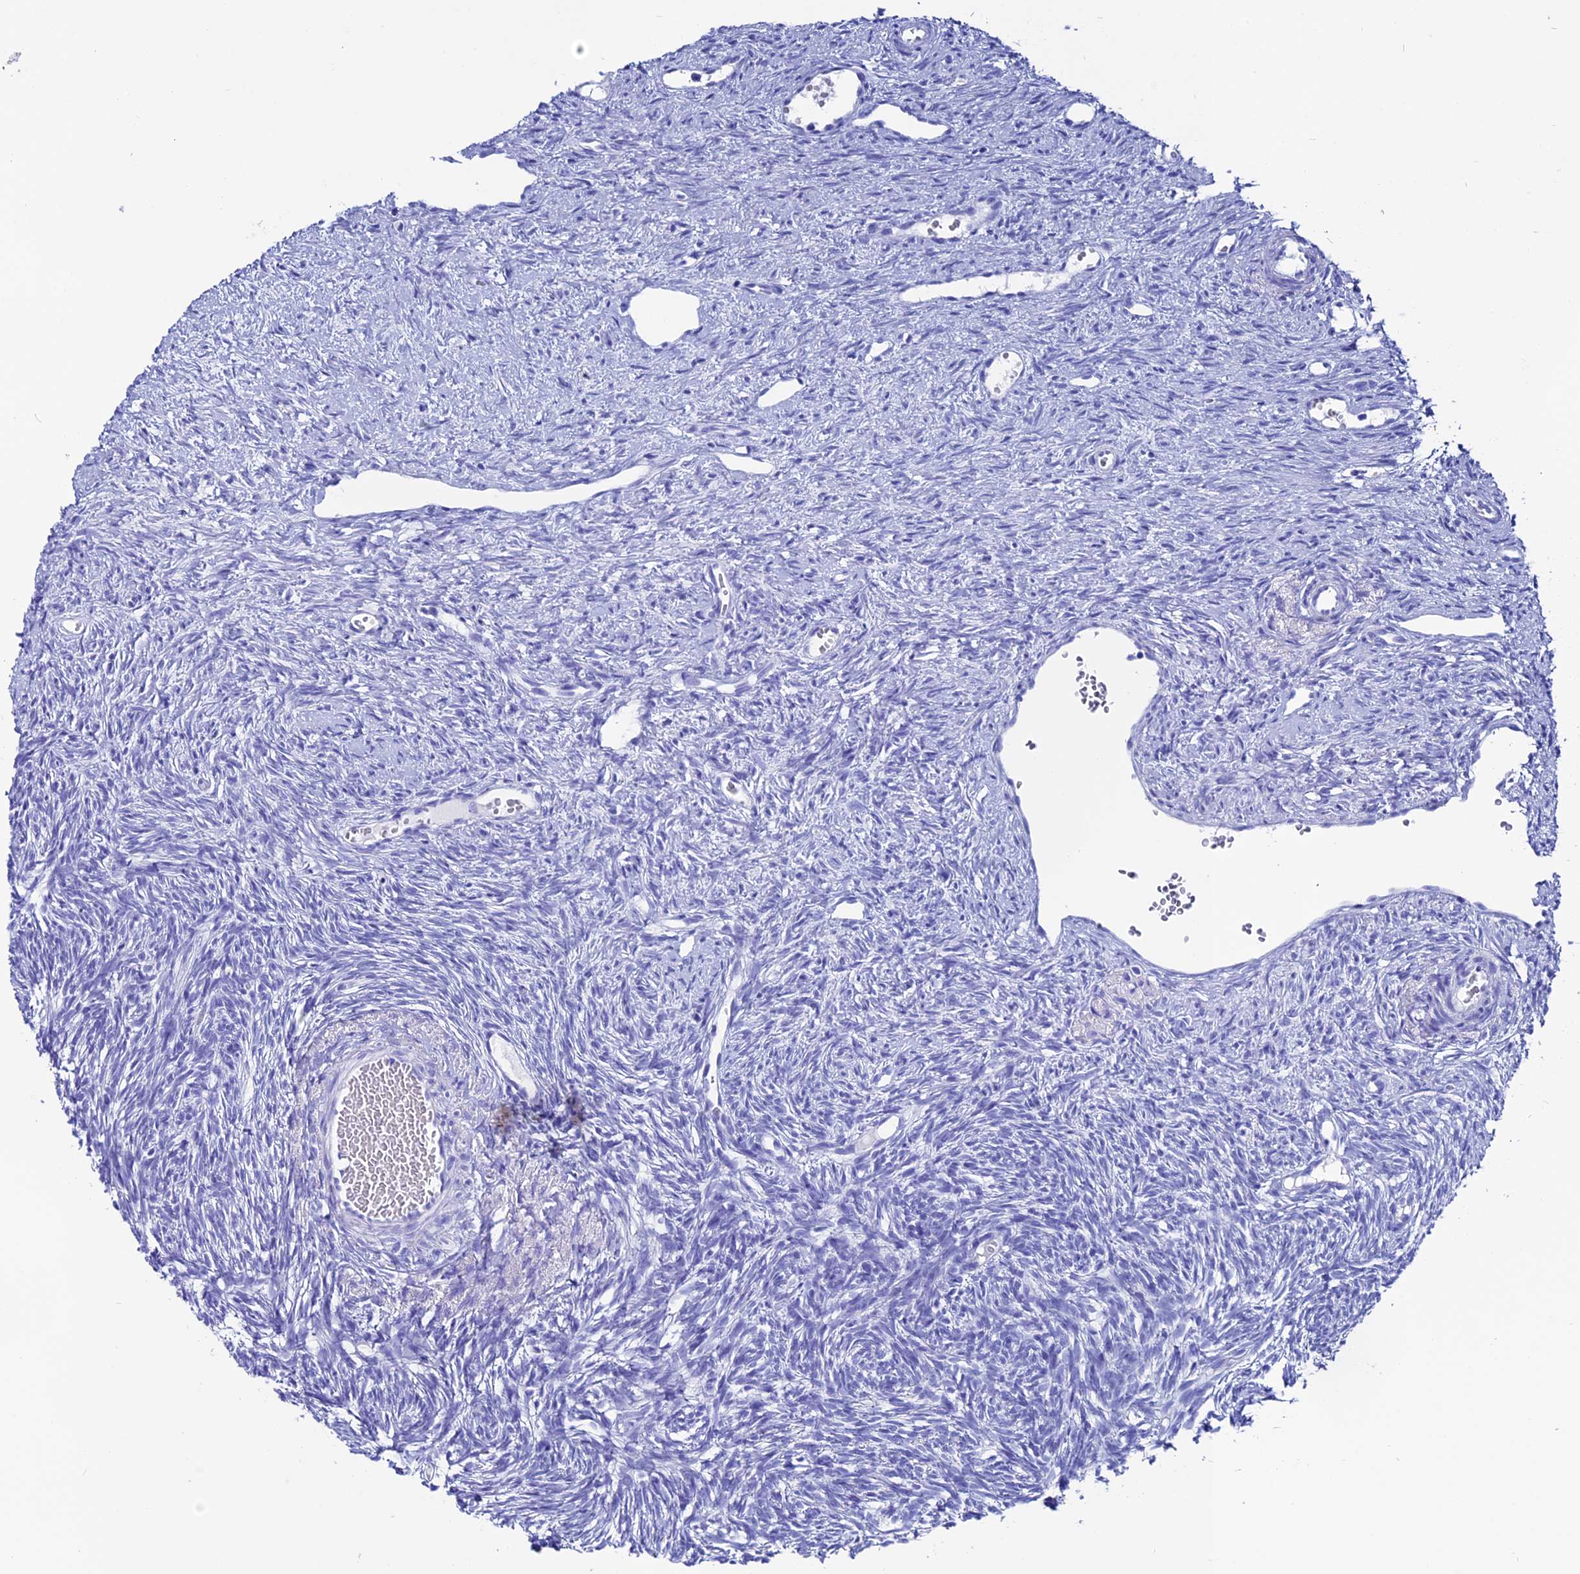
{"staining": {"intensity": "strong", "quantity": "25%-75%", "location": "cytoplasmic/membranous"}, "tissue": "ovary", "cell_type": "Follicle cells", "image_type": "normal", "snomed": [{"axis": "morphology", "description": "Normal tissue, NOS"}, {"axis": "topography", "description": "Ovary"}], "caption": "This is a histology image of immunohistochemistry (IHC) staining of unremarkable ovary, which shows strong expression in the cytoplasmic/membranous of follicle cells.", "gene": "ANKRD29", "patient": {"sex": "female", "age": 51}}